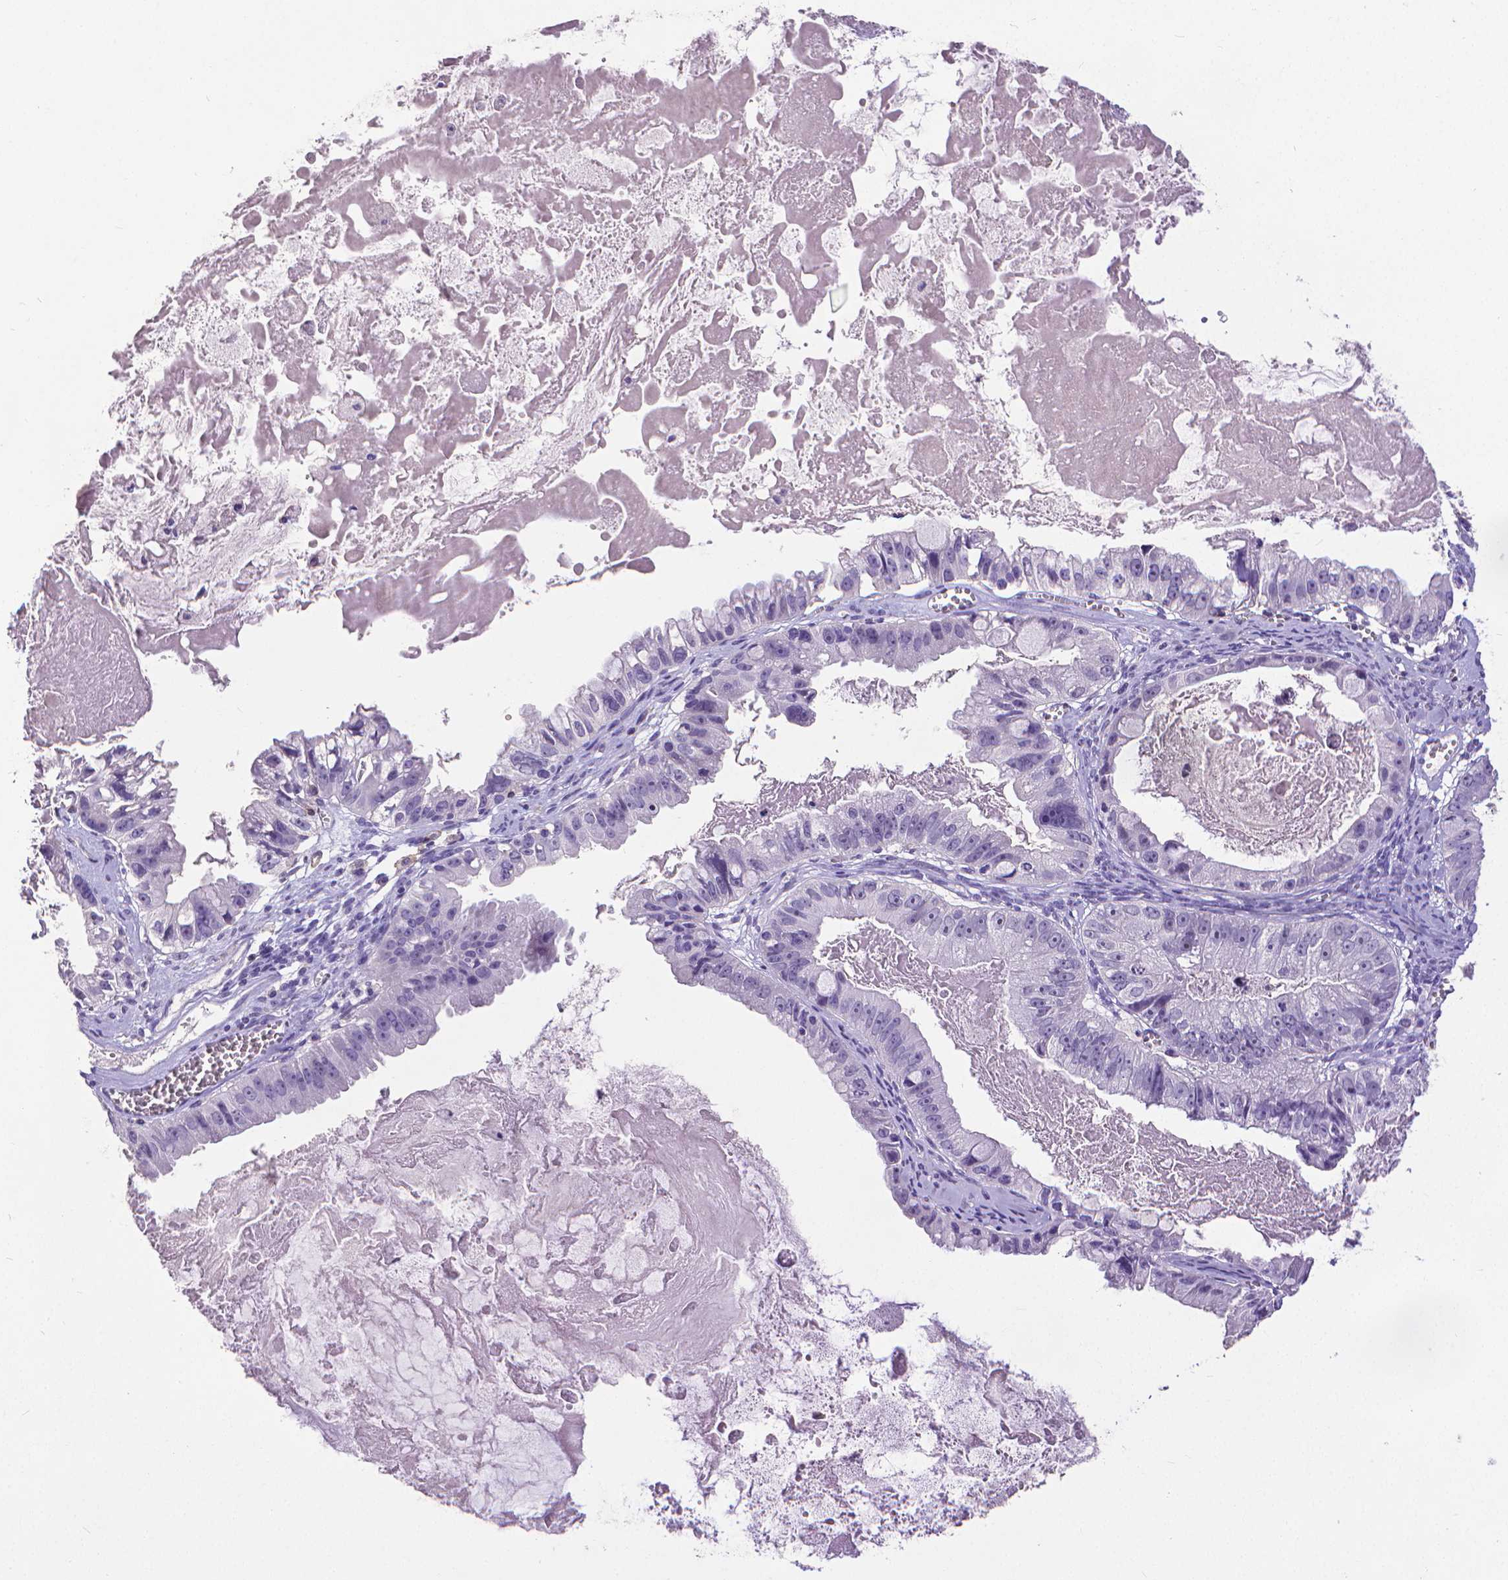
{"staining": {"intensity": "negative", "quantity": "none", "location": "none"}, "tissue": "ovarian cancer", "cell_type": "Tumor cells", "image_type": "cancer", "snomed": [{"axis": "morphology", "description": "Cystadenocarcinoma, mucinous, NOS"}, {"axis": "topography", "description": "Ovary"}], "caption": "Tumor cells are negative for protein expression in human ovarian cancer (mucinous cystadenocarcinoma).", "gene": "CD4", "patient": {"sex": "female", "age": 61}}